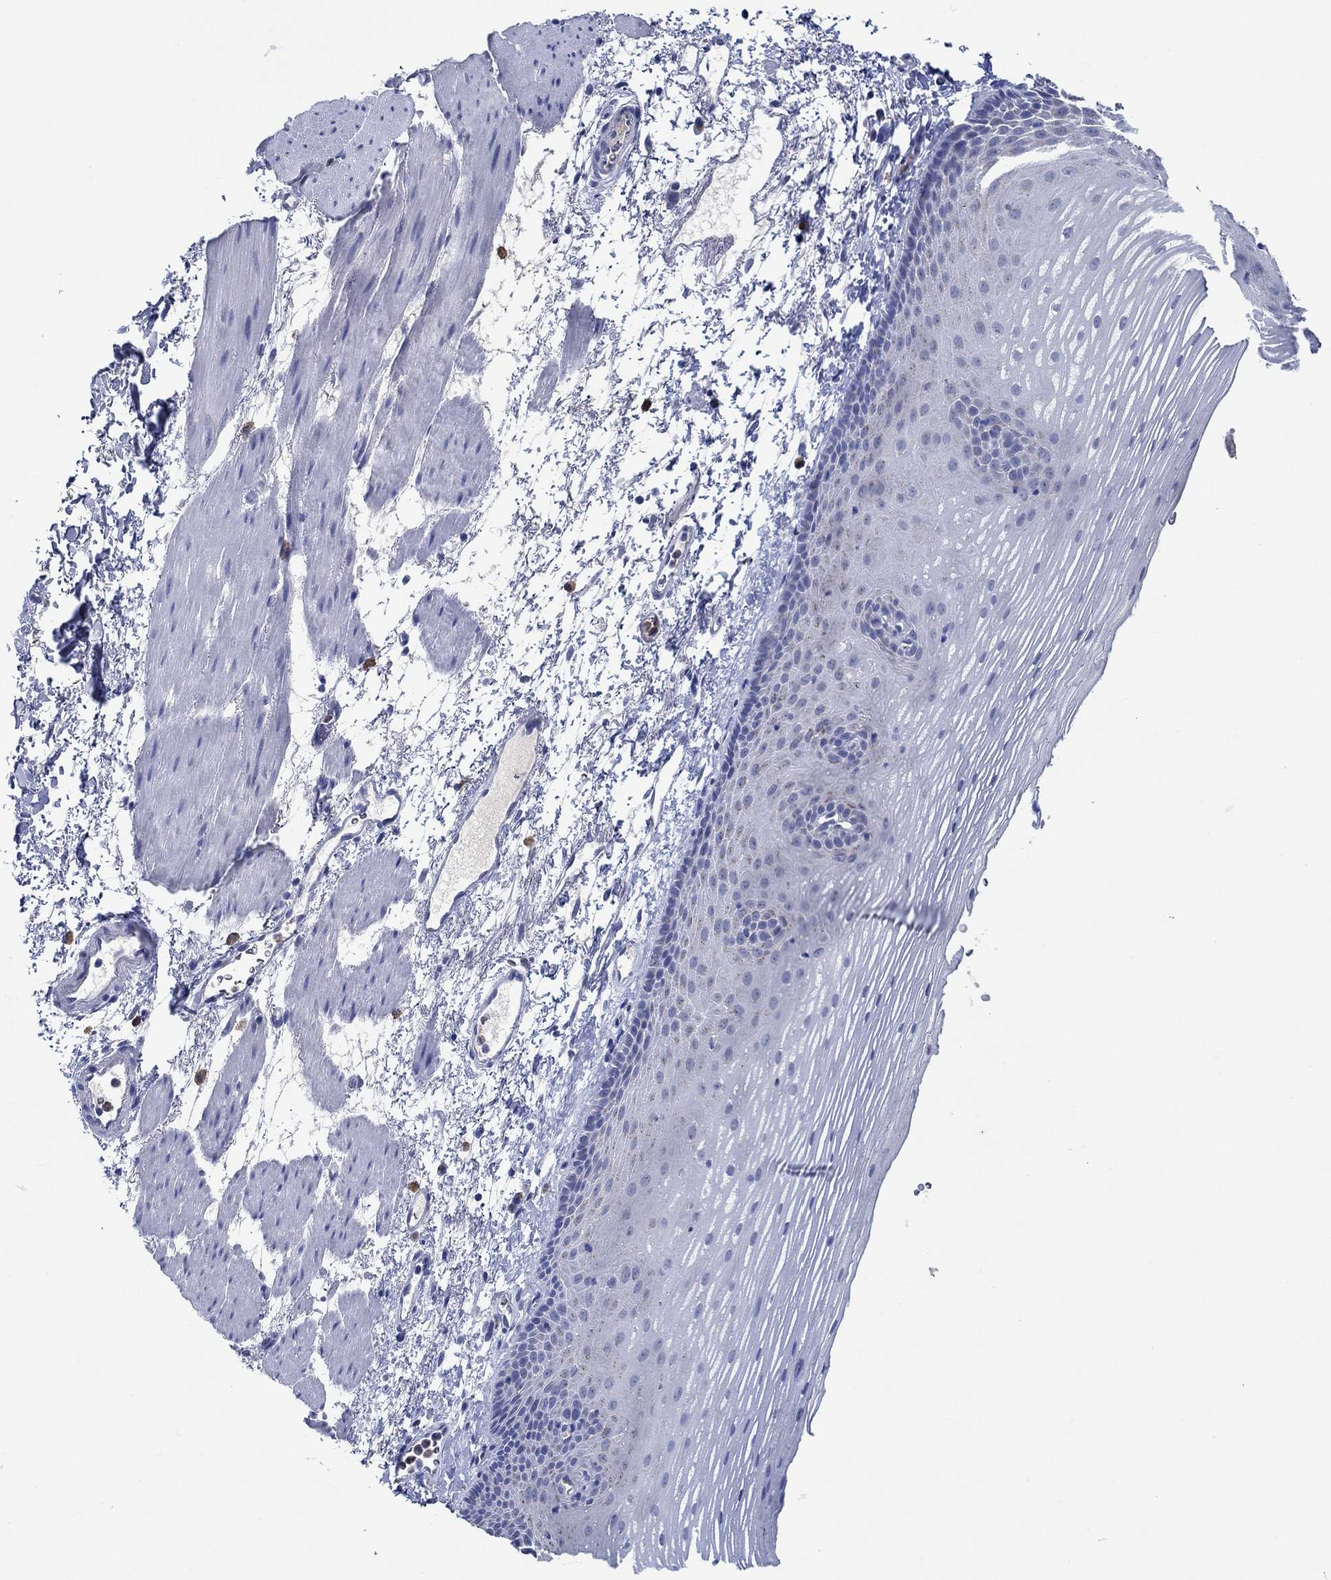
{"staining": {"intensity": "negative", "quantity": "none", "location": "none"}, "tissue": "esophagus", "cell_type": "Squamous epithelial cells", "image_type": "normal", "snomed": [{"axis": "morphology", "description": "Normal tissue, NOS"}, {"axis": "topography", "description": "Esophagus"}], "caption": "This histopathology image is of unremarkable esophagus stained with IHC to label a protein in brown with the nuclei are counter-stained blue. There is no expression in squamous epithelial cells. The staining is performed using DAB brown chromogen with nuclei counter-stained in using hematoxylin.", "gene": "CPM", "patient": {"sex": "male", "age": 76}}